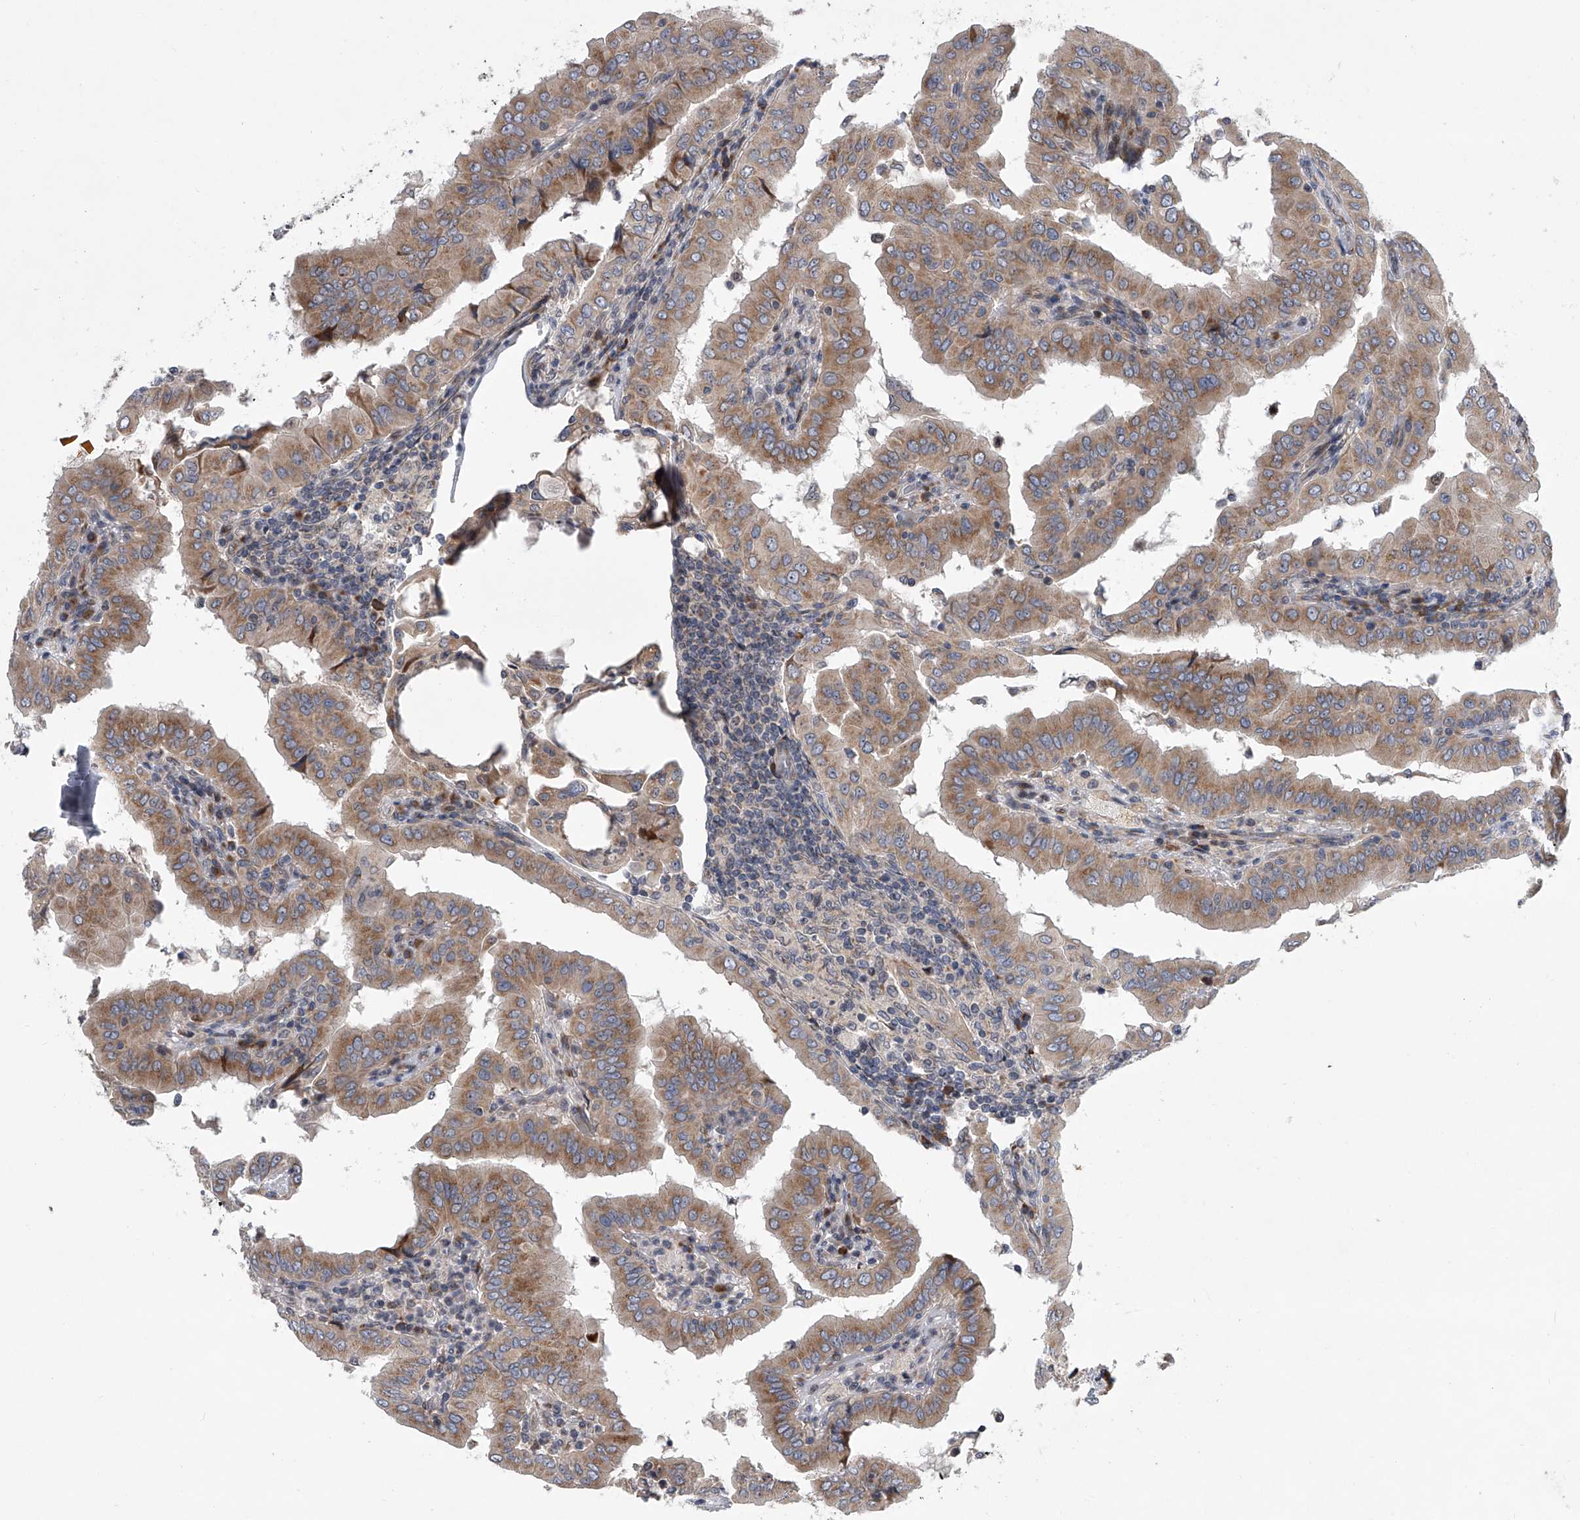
{"staining": {"intensity": "moderate", "quantity": ">75%", "location": "cytoplasmic/membranous"}, "tissue": "thyroid cancer", "cell_type": "Tumor cells", "image_type": "cancer", "snomed": [{"axis": "morphology", "description": "Papillary adenocarcinoma, NOS"}, {"axis": "topography", "description": "Thyroid gland"}], "caption": "About >75% of tumor cells in human thyroid papillary adenocarcinoma exhibit moderate cytoplasmic/membranous protein positivity as visualized by brown immunohistochemical staining.", "gene": "DLGAP2", "patient": {"sex": "male", "age": 33}}